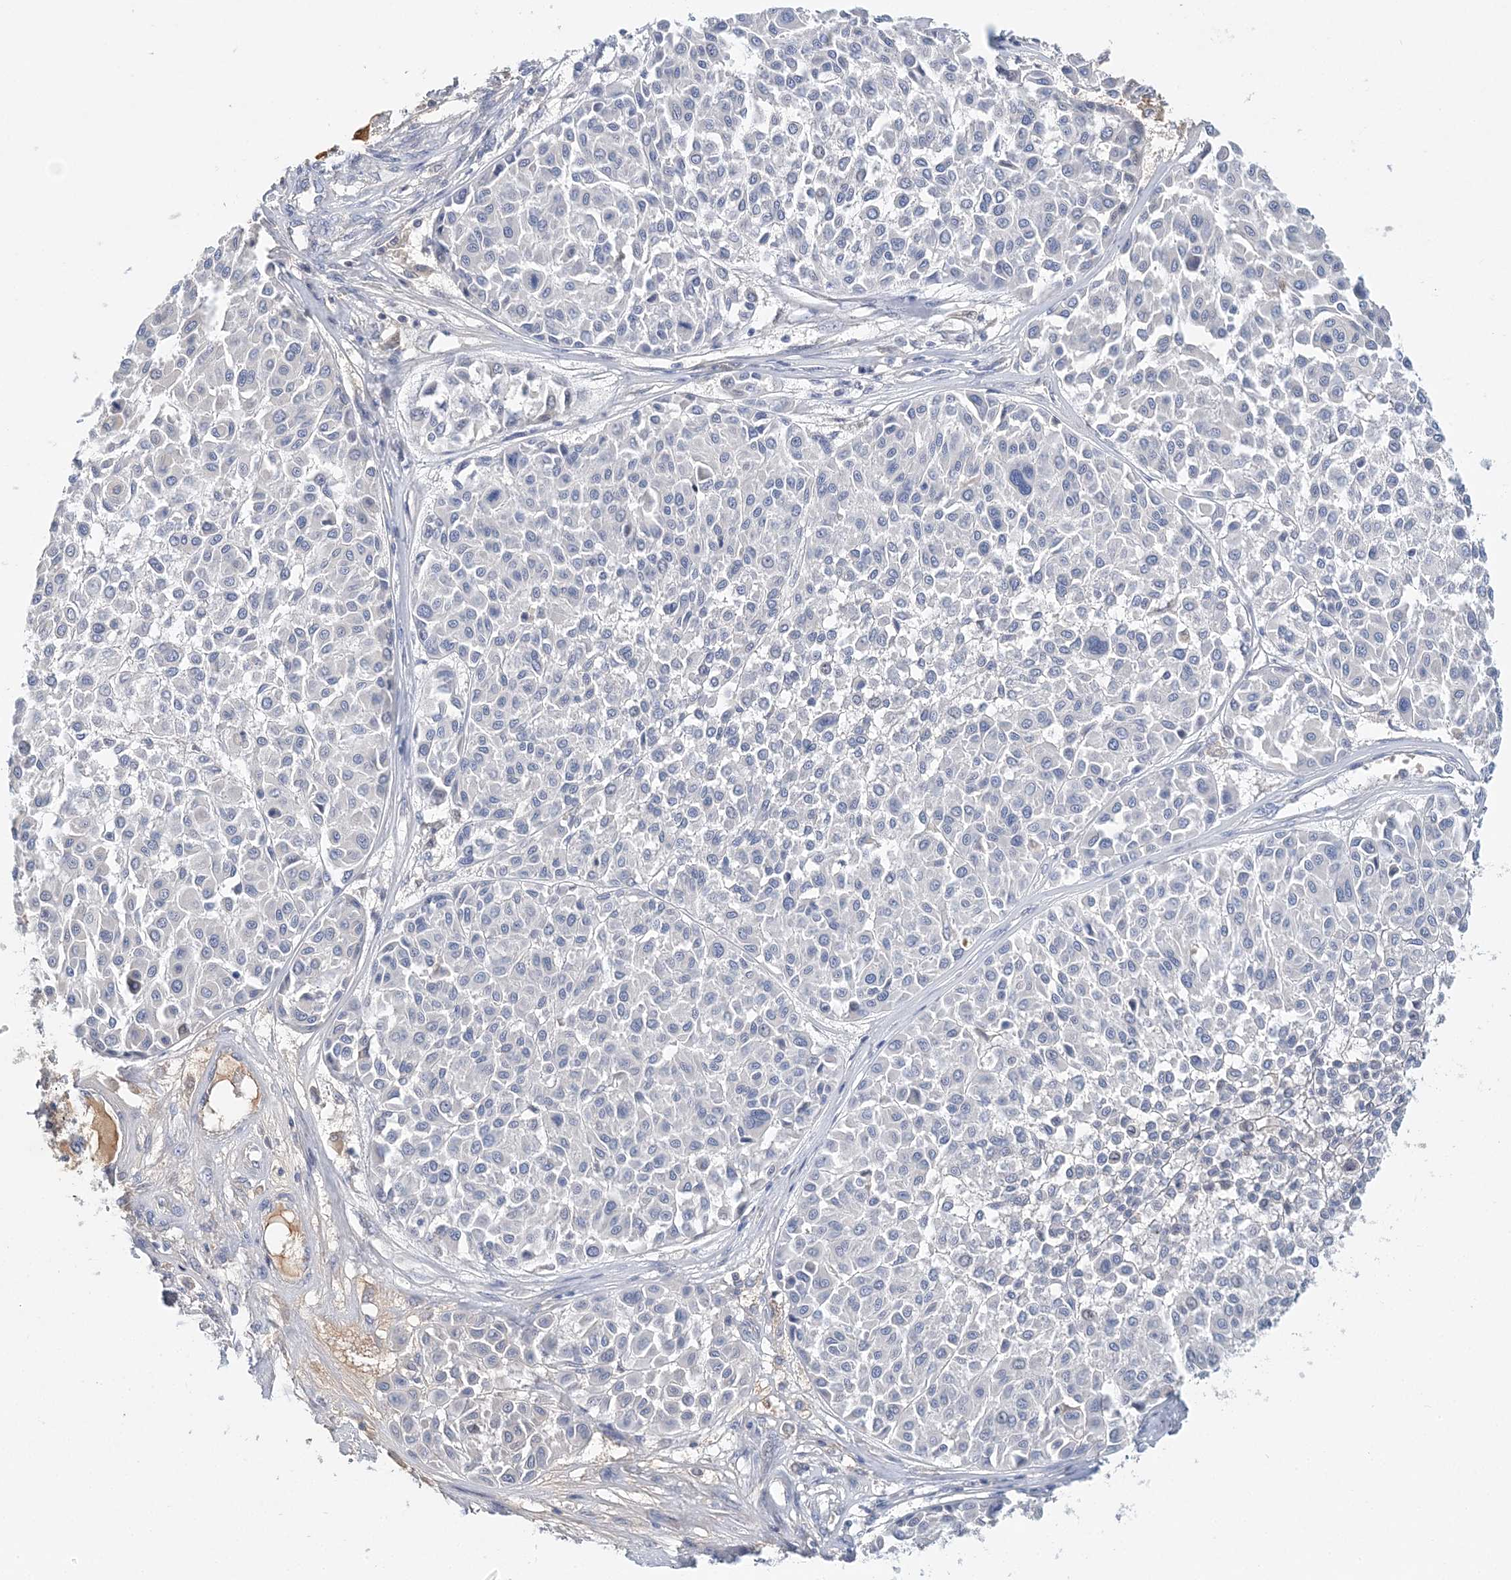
{"staining": {"intensity": "negative", "quantity": "none", "location": "none"}, "tissue": "melanoma", "cell_type": "Tumor cells", "image_type": "cancer", "snomed": [{"axis": "morphology", "description": "Malignant melanoma, Metastatic site"}, {"axis": "topography", "description": "Soft tissue"}], "caption": "The immunohistochemistry photomicrograph has no significant positivity in tumor cells of malignant melanoma (metastatic site) tissue.", "gene": "LRRIQ4", "patient": {"sex": "male", "age": 41}}